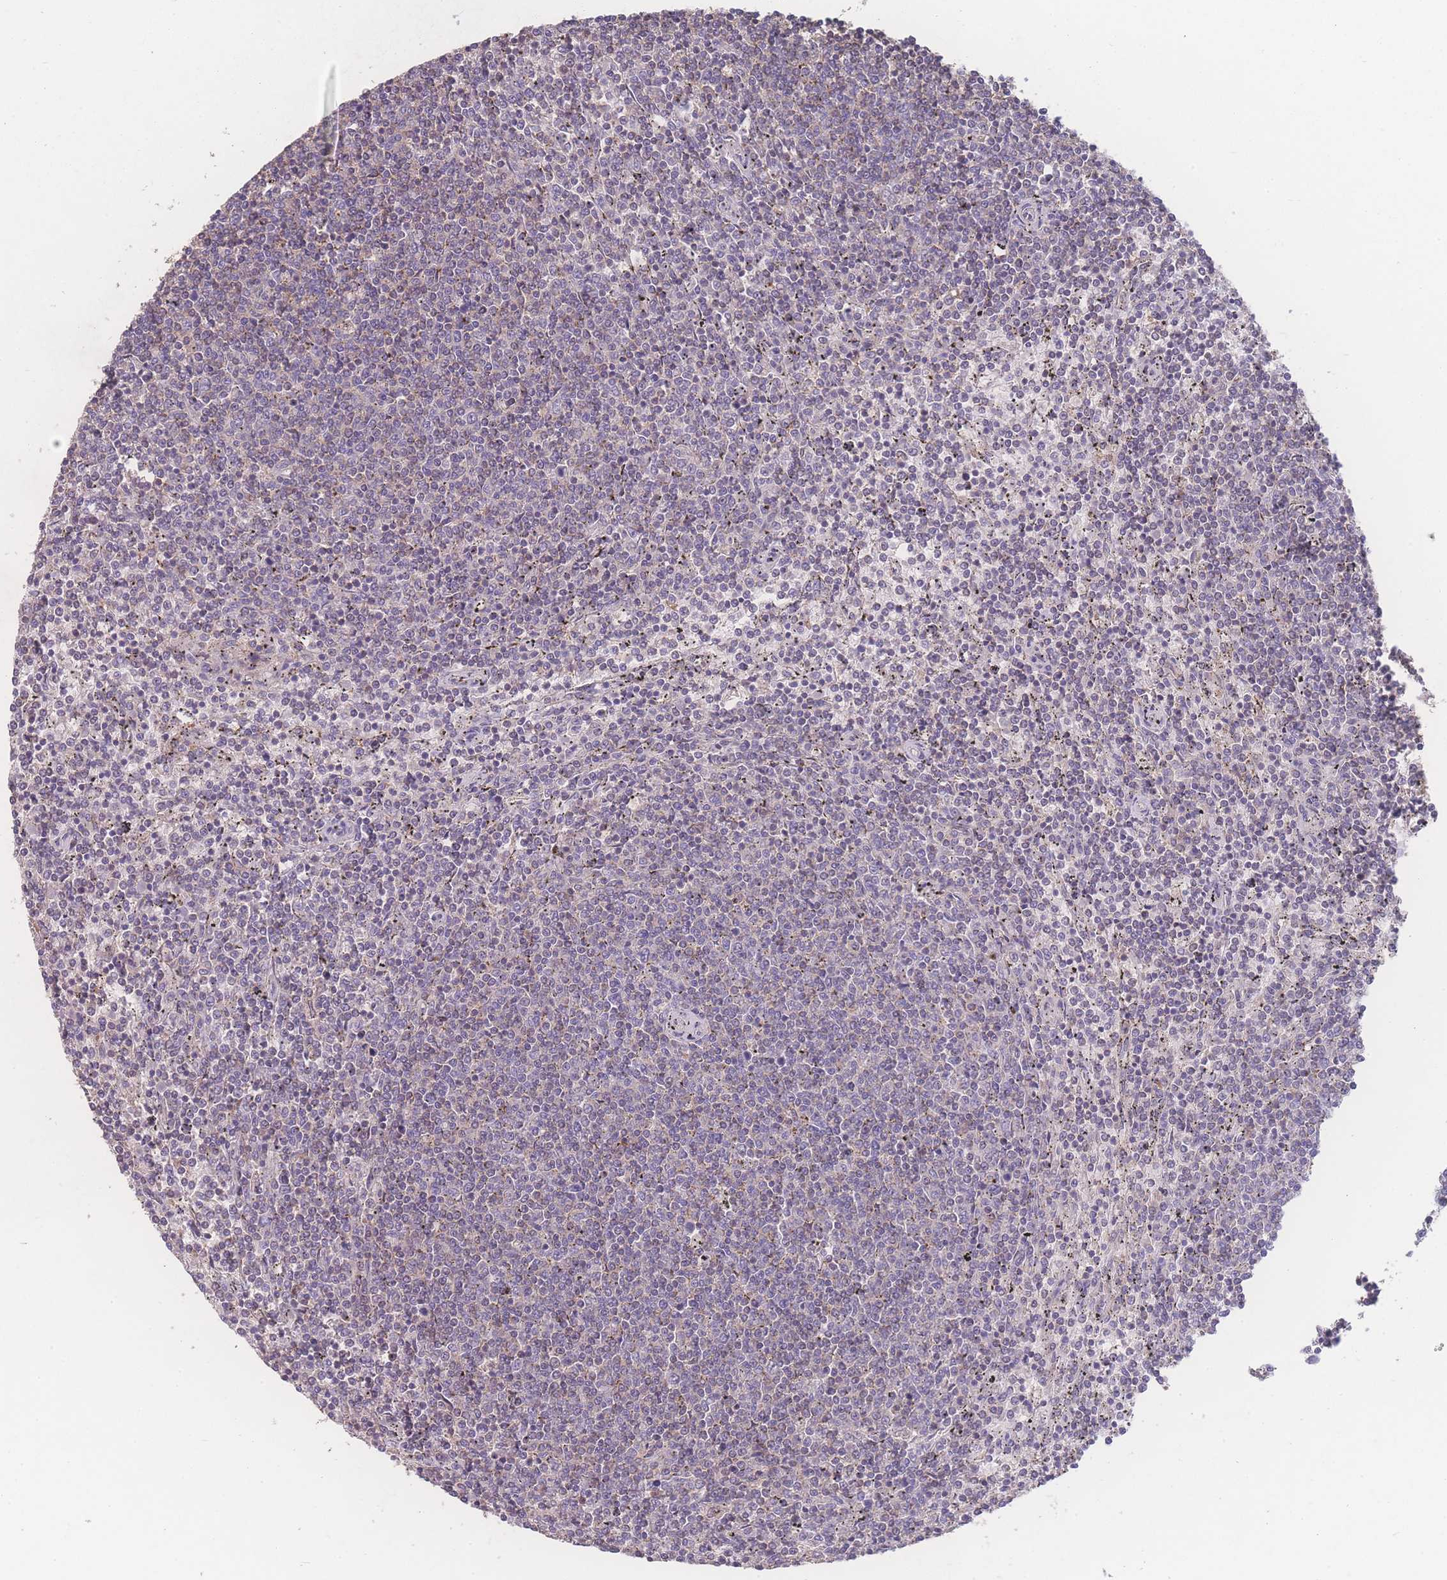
{"staining": {"intensity": "negative", "quantity": "none", "location": "none"}, "tissue": "lymphoma", "cell_type": "Tumor cells", "image_type": "cancer", "snomed": [{"axis": "morphology", "description": "Malignant lymphoma, non-Hodgkin's type, Low grade"}, {"axis": "topography", "description": "Spleen"}], "caption": "Tumor cells show no significant expression in low-grade malignant lymphoma, non-Hodgkin's type.", "gene": "GIPR", "patient": {"sex": "female", "age": 50}}